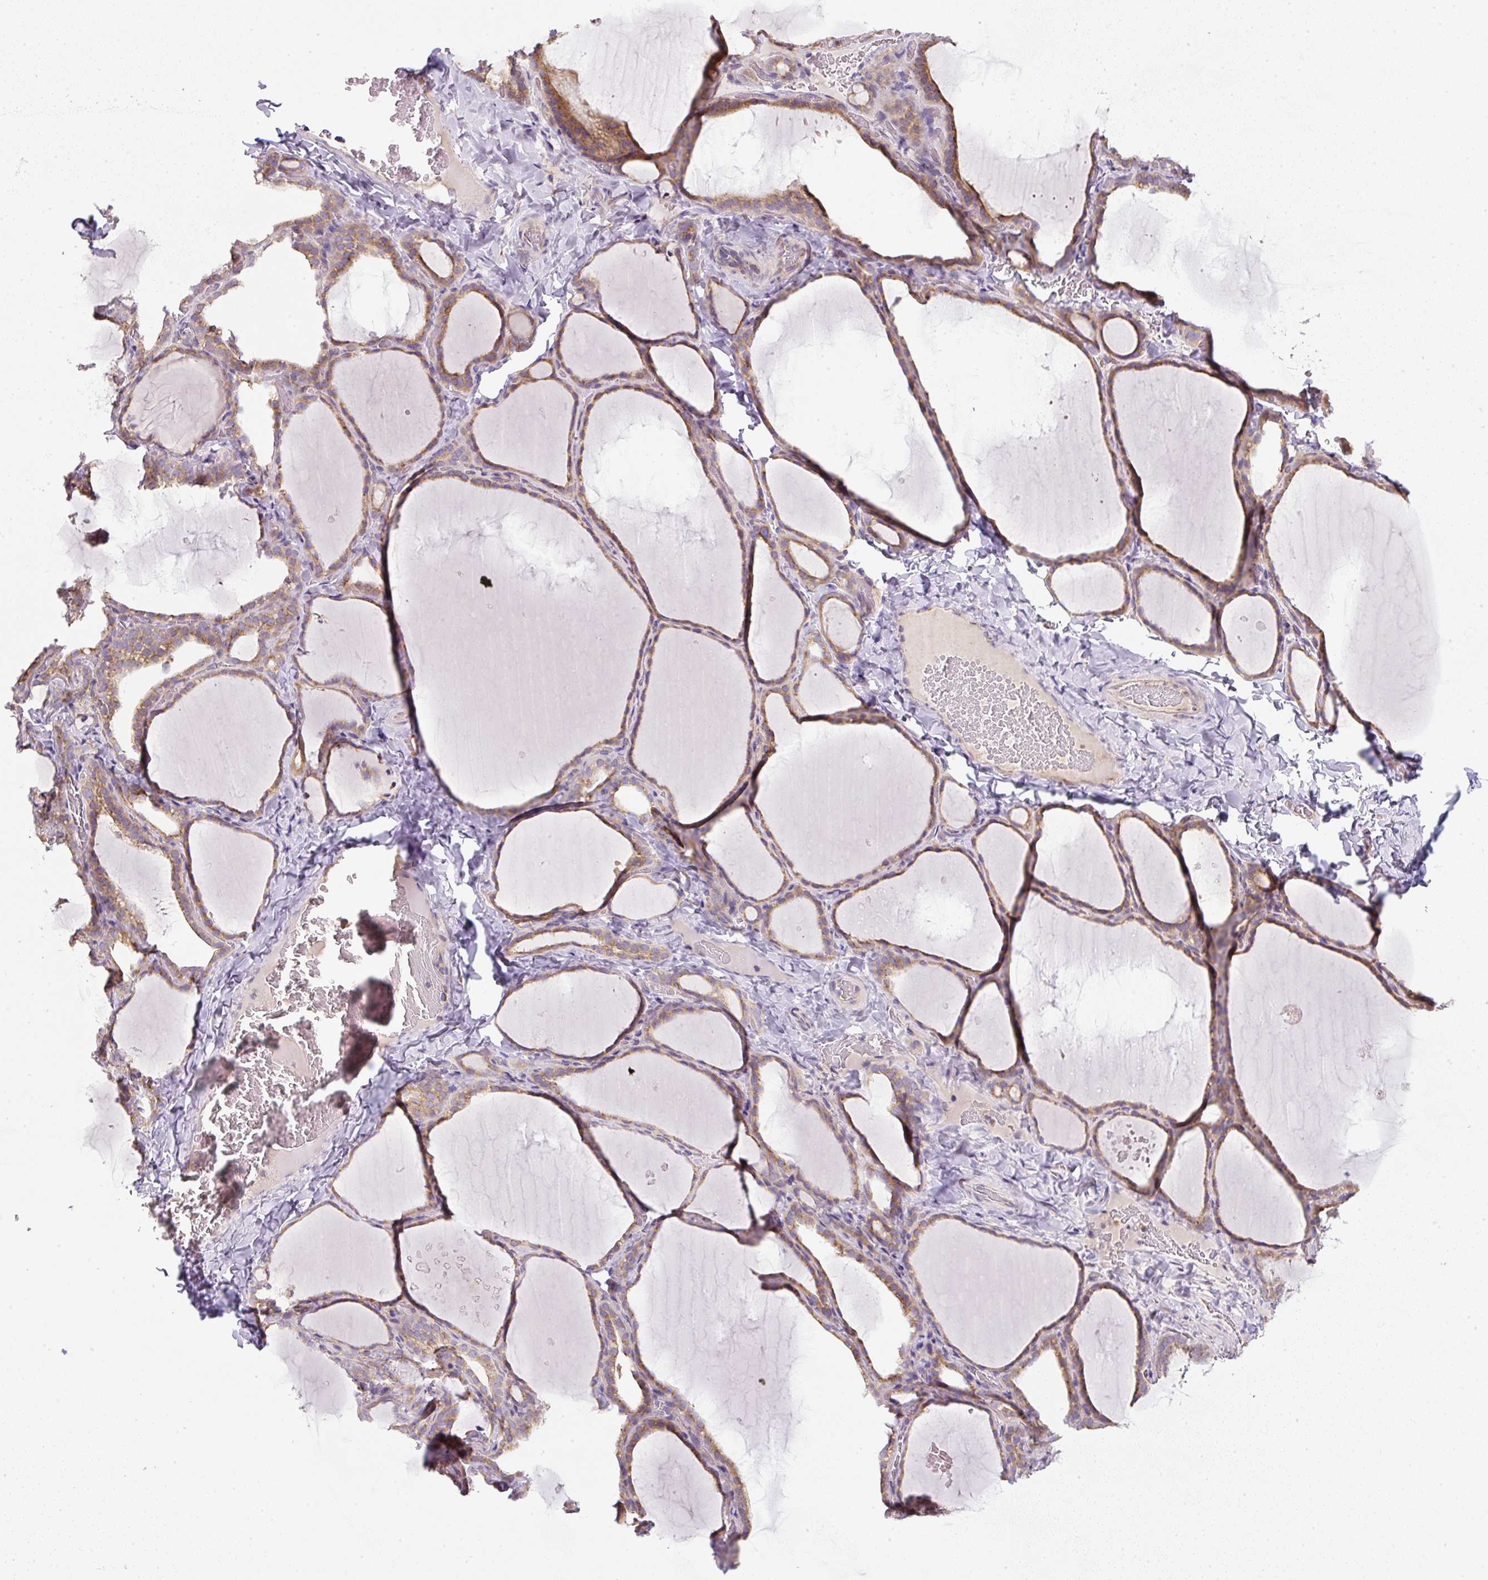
{"staining": {"intensity": "moderate", "quantity": ">75%", "location": "cytoplasmic/membranous"}, "tissue": "thyroid gland", "cell_type": "Glandular cells", "image_type": "normal", "snomed": [{"axis": "morphology", "description": "Normal tissue, NOS"}, {"axis": "topography", "description": "Thyroid gland"}], "caption": "IHC (DAB) staining of normal human thyroid gland demonstrates moderate cytoplasmic/membranous protein staining in about >75% of glandular cells.", "gene": "MLX", "patient": {"sex": "female", "age": 22}}